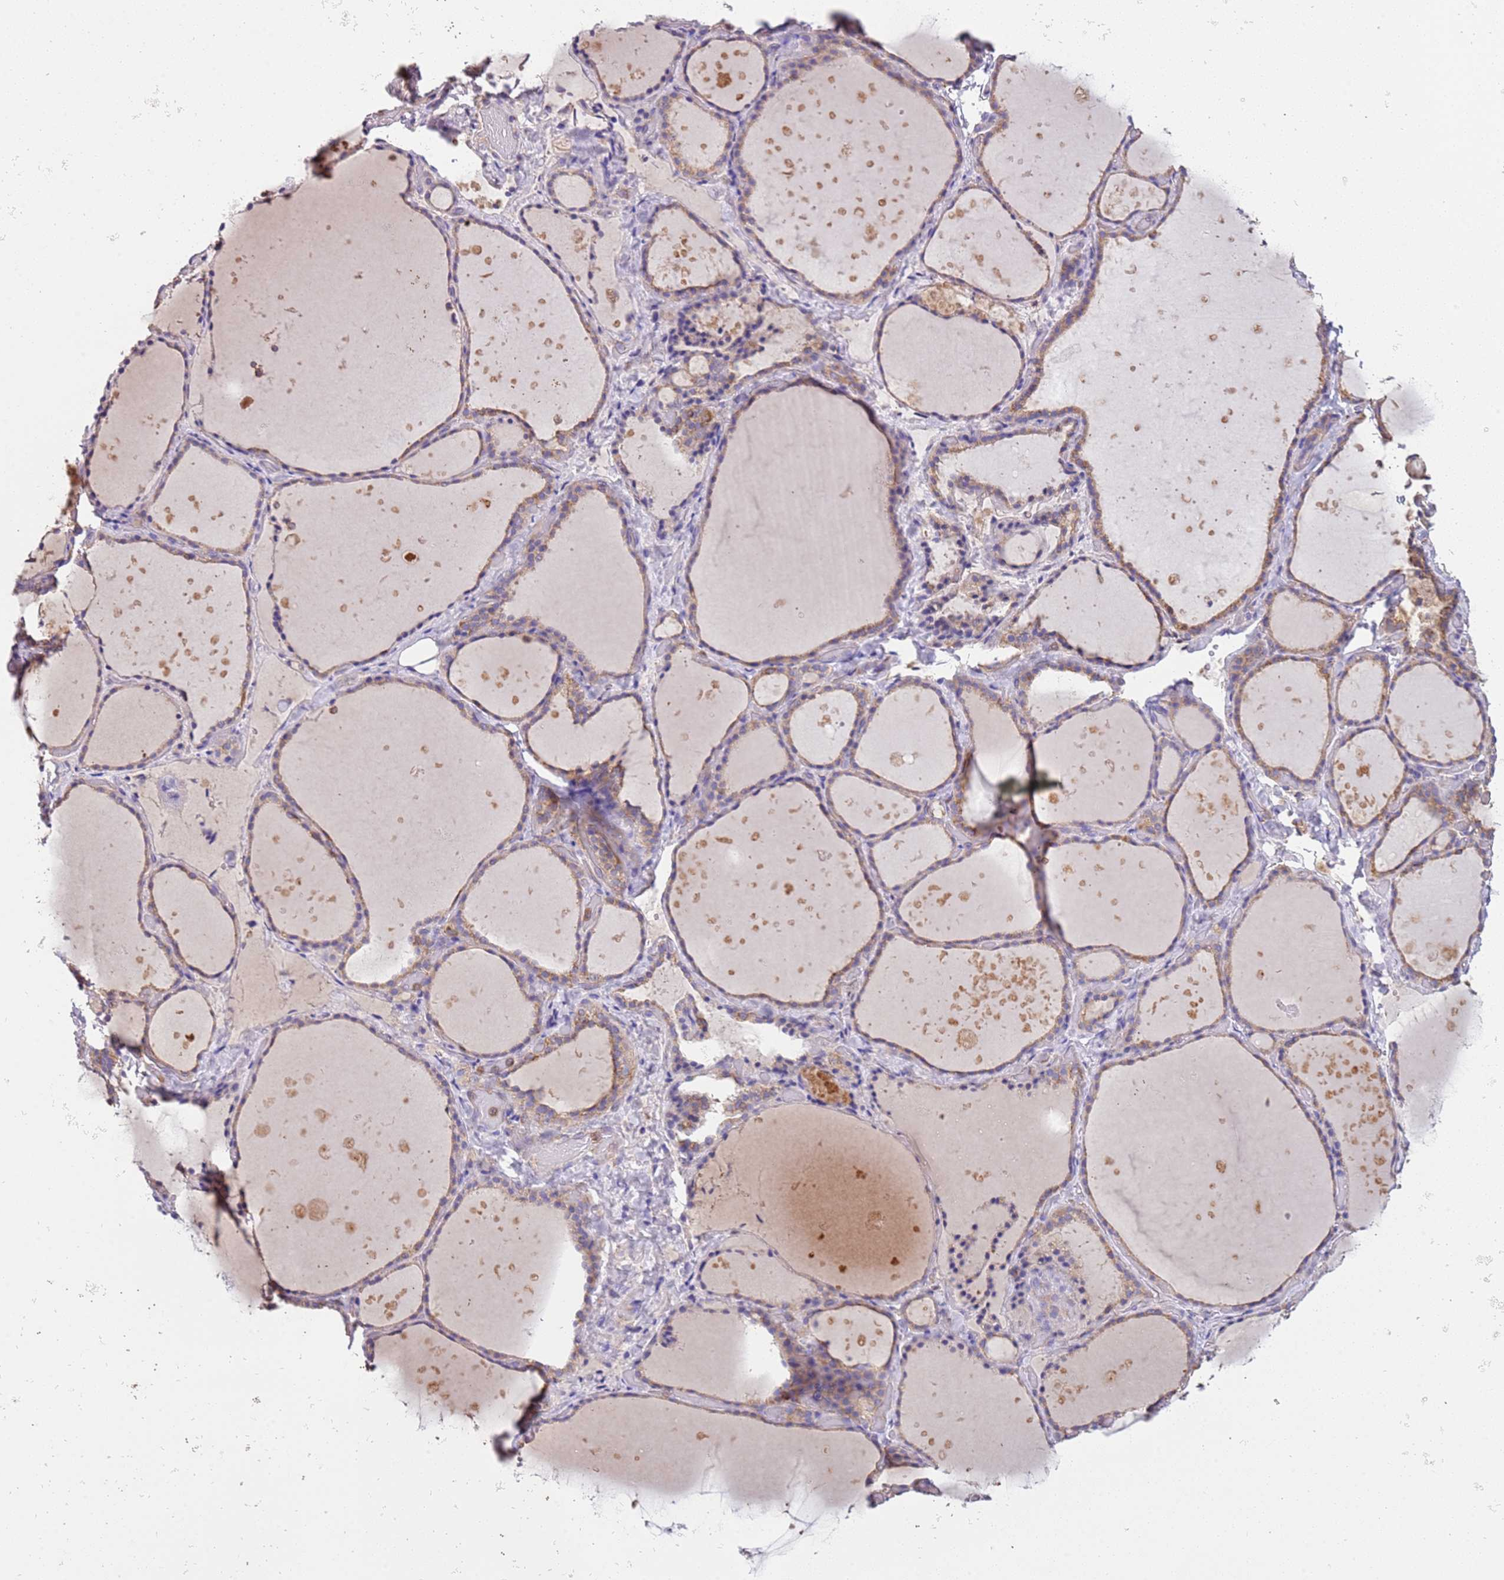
{"staining": {"intensity": "moderate", "quantity": "25%-75%", "location": "cytoplasmic/membranous"}, "tissue": "thyroid gland", "cell_type": "Glandular cells", "image_type": "normal", "snomed": [{"axis": "morphology", "description": "Normal tissue, NOS"}, {"axis": "topography", "description": "Thyroid gland"}], "caption": "Immunohistochemistry staining of normal thyroid gland, which exhibits medium levels of moderate cytoplasmic/membranous expression in about 25%-75% of glandular cells indicating moderate cytoplasmic/membranous protein staining. The staining was performed using DAB (brown) for protein detection and nuclei were counterstained in hematoxylin (blue).", "gene": "RMND5A", "patient": {"sex": "female", "age": 44}}